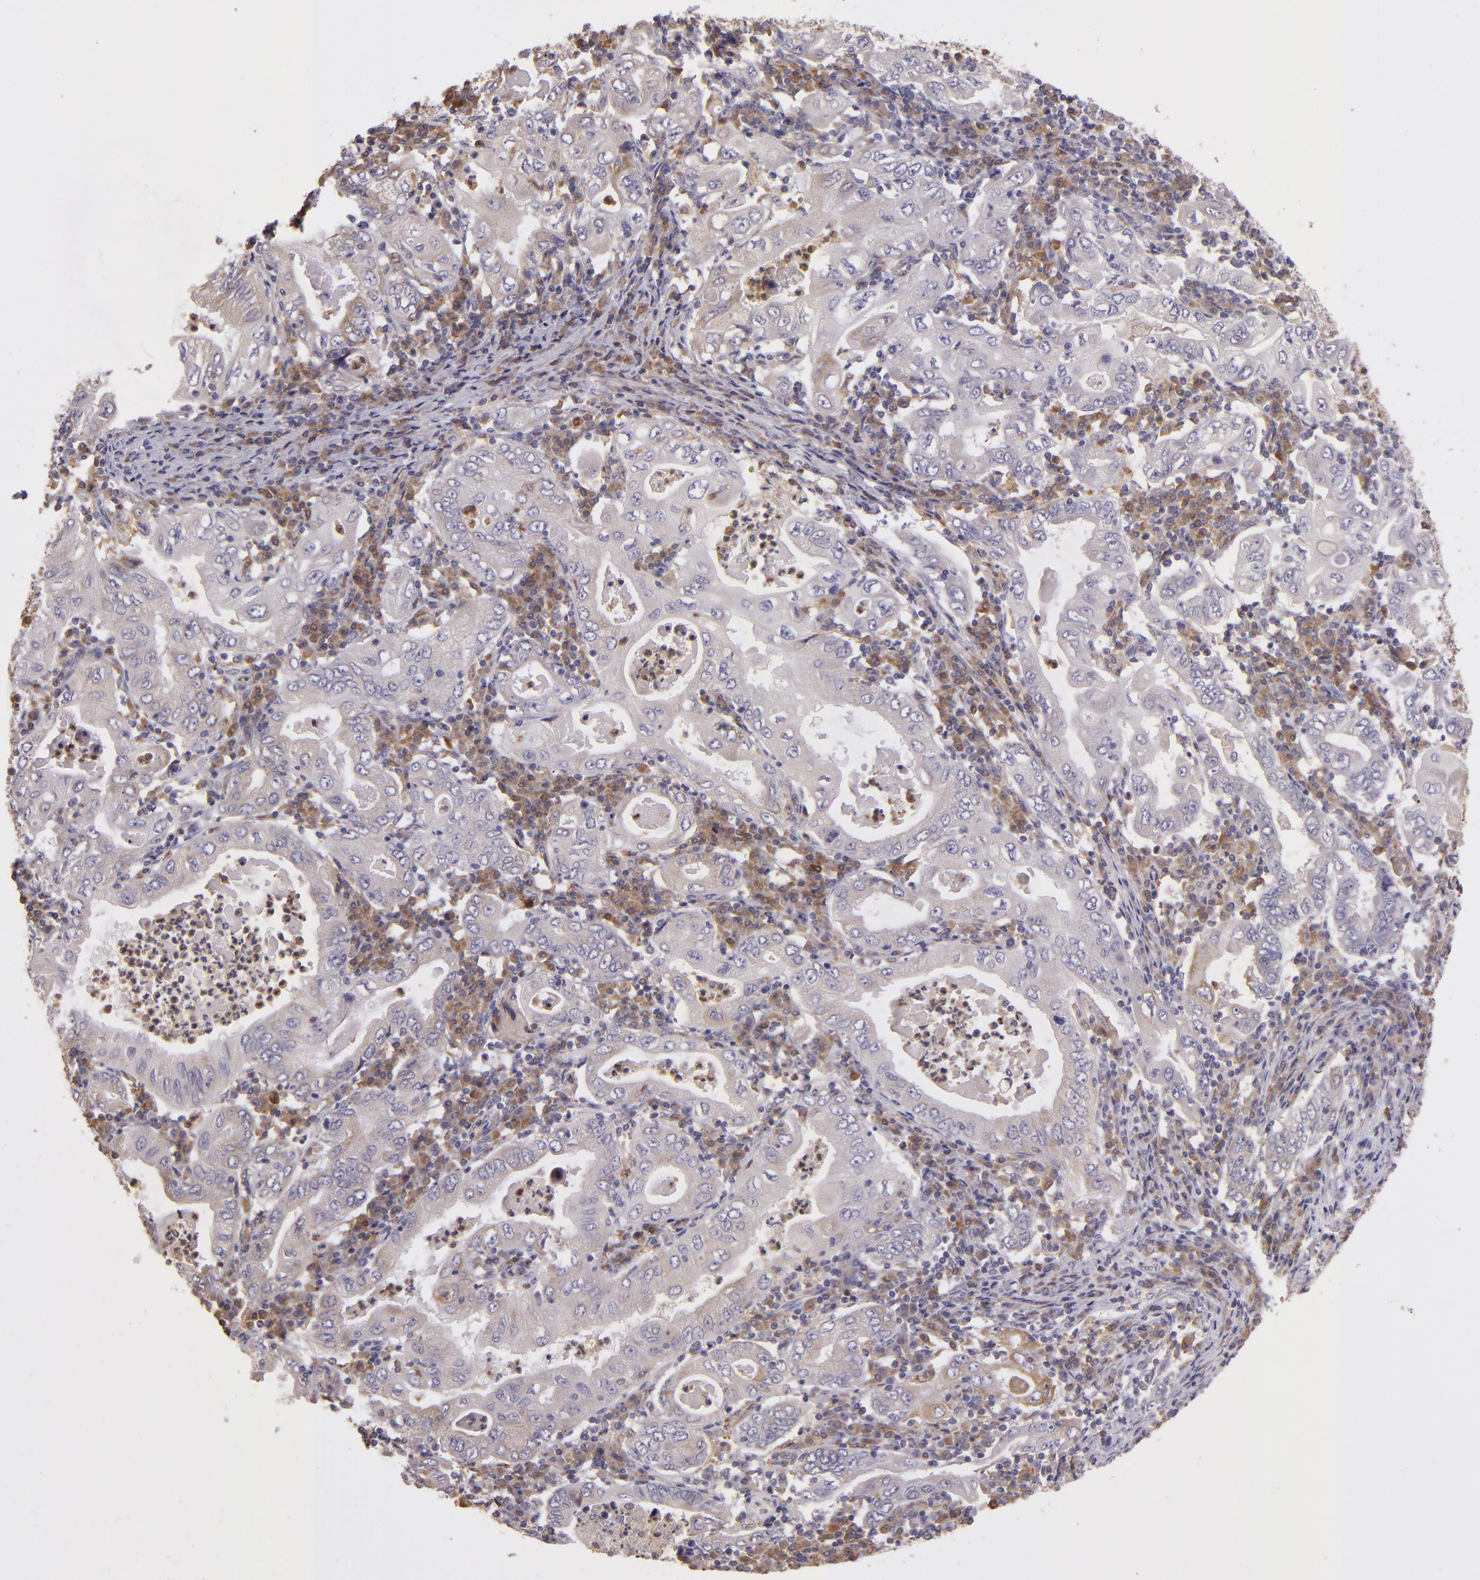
{"staining": {"intensity": "negative", "quantity": "none", "location": "none"}, "tissue": "stomach cancer", "cell_type": "Tumor cells", "image_type": "cancer", "snomed": [{"axis": "morphology", "description": "Normal tissue, NOS"}, {"axis": "morphology", "description": "Adenocarcinoma, NOS"}, {"axis": "topography", "description": "Esophagus"}, {"axis": "topography", "description": "Stomach, upper"}, {"axis": "topography", "description": "Peripheral nerve tissue"}], "caption": "A micrograph of stomach adenocarcinoma stained for a protein demonstrates no brown staining in tumor cells.", "gene": "FHIT", "patient": {"sex": "male", "age": 62}}